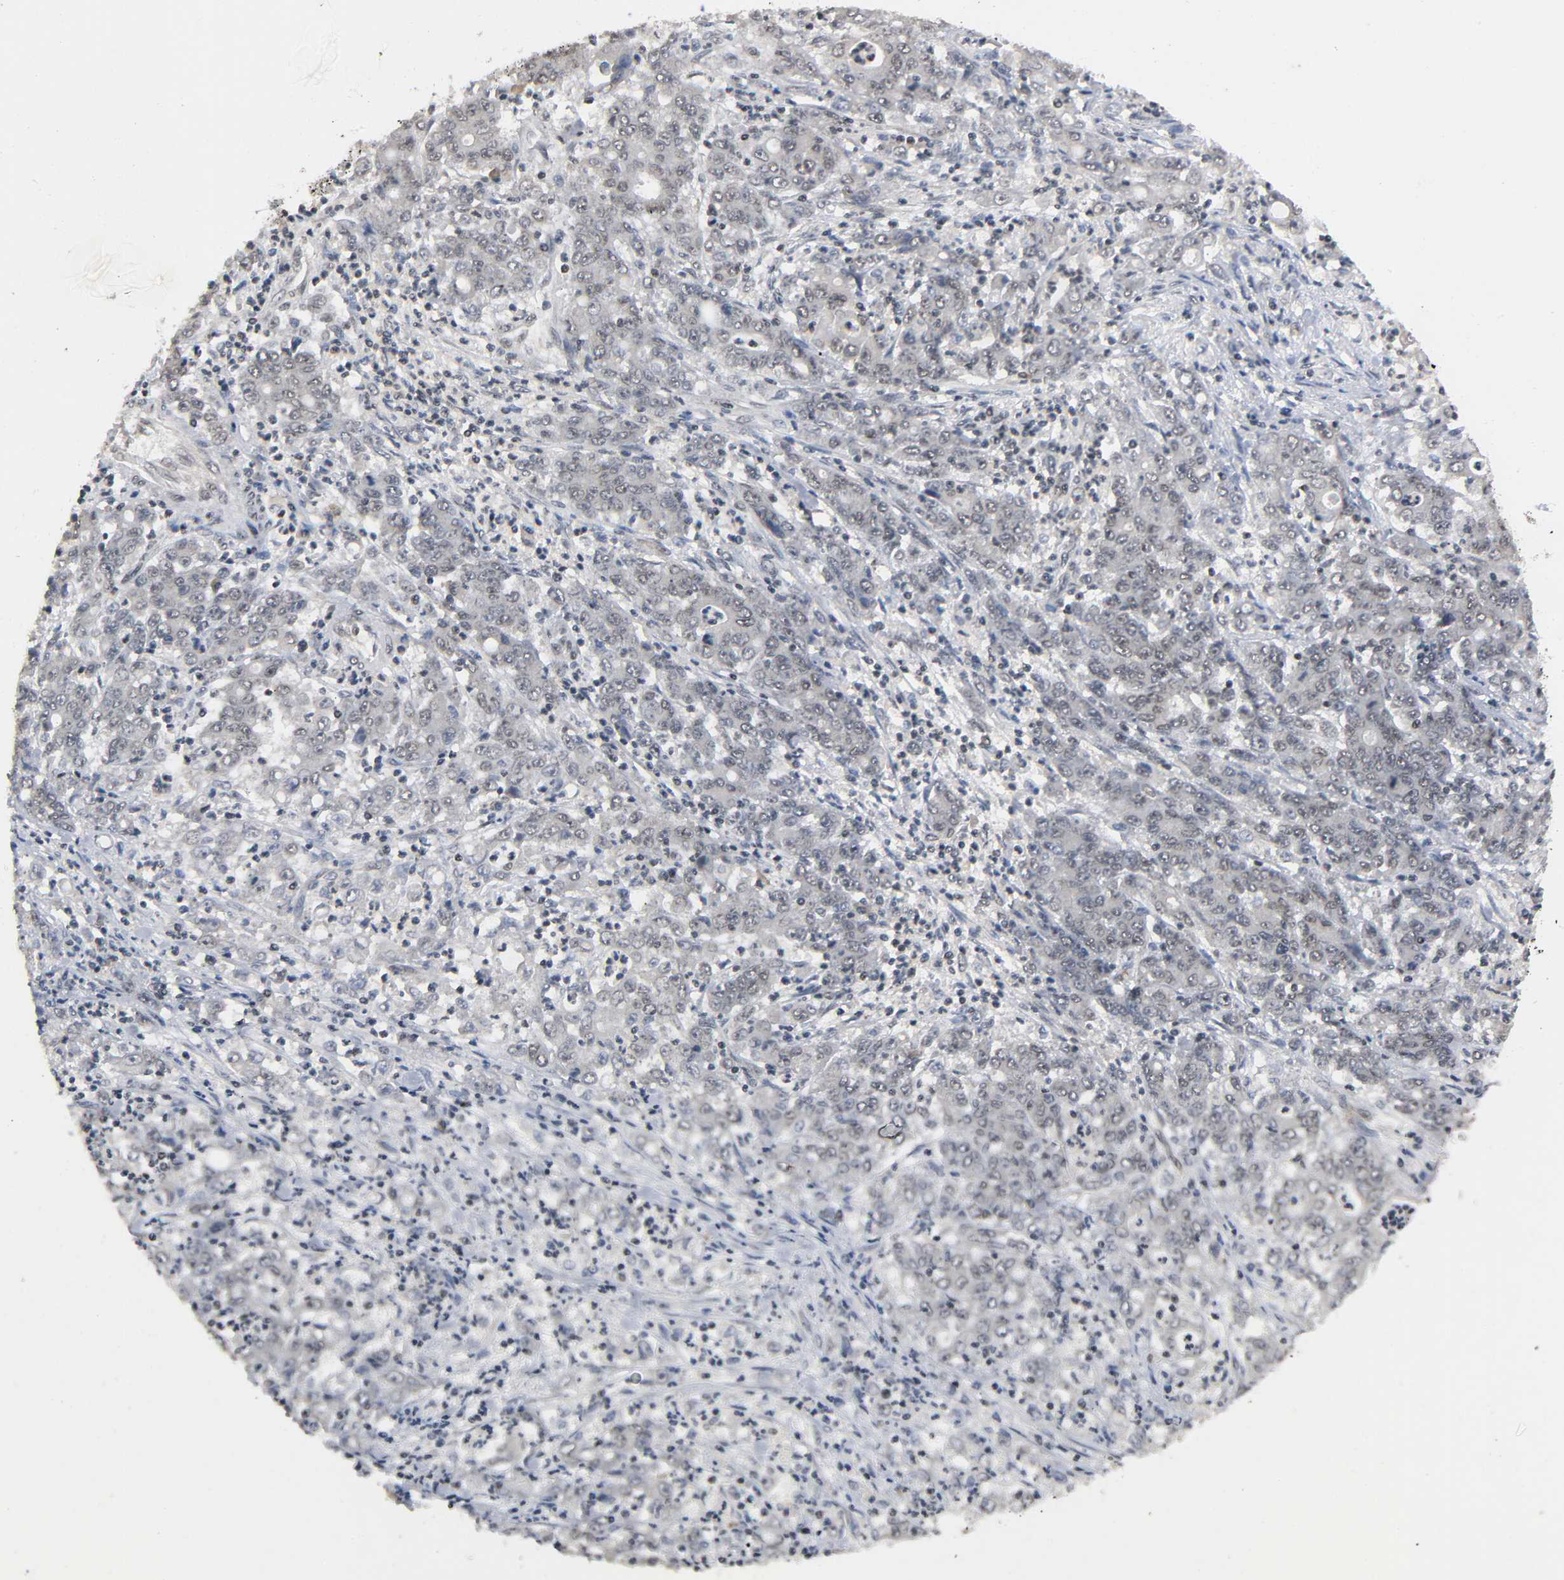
{"staining": {"intensity": "weak", "quantity": ">75%", "location": "cytoplasmic/membranous,nuclear"}, "tissue": "stomach cancer", "cell_type": "Tumor cells", "image_type": "cancer", "snomed": [{"axis": "morphology", "description": "Adenocarcinoma, NOS"}, {"axis": "topography", "description": "Stomach, lower"}], "caption": "Adenocarcinoma (stomach) stained with IHC demonstrates weak cytoplasmic/membranous and nuclear expression in about >75% of tumor cells.", "gene": "ZNF384", "patient": {"sex": "female", "age": 71}}